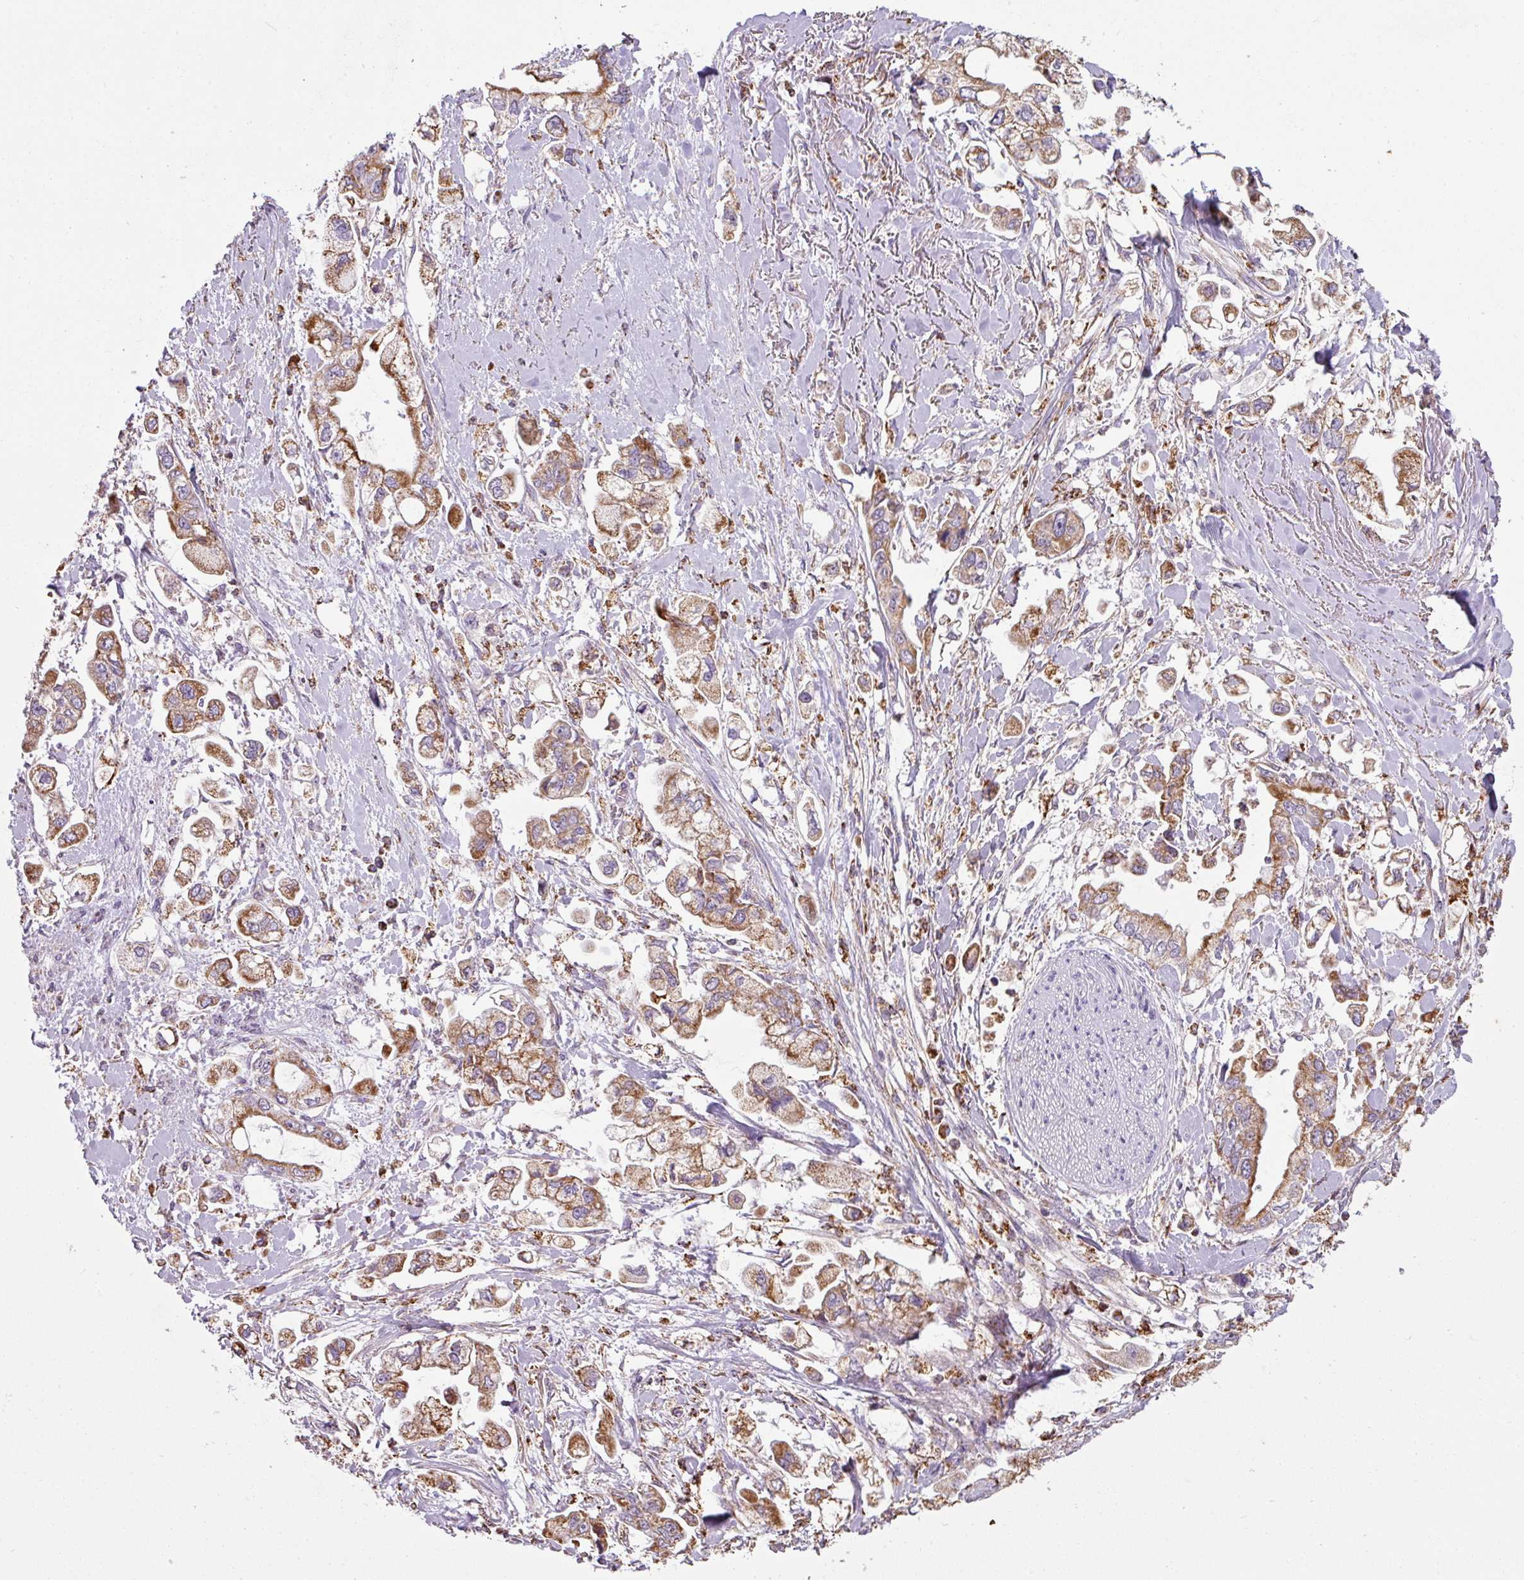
{"staining": {"intensity": "moderate", "quantity": ">75%", "location": "cytoplasmic/membranous"}, "tissue": "stomach cancer", "cell_type": "Tumor cells", "image_type": "cancer", "snomed": [{"axis": "morphology", "description": "Adenocarcinoma, NOS"}, {"axis": "topography", "description": "Stomach"}], "caption": "The immunohistochemical stain labels moderate cytoplasmic/membranous positivity in tumor cells of stomach cancer (adenocarcinoma) tissue.", "gene": "SQOR", "patient": {"sex": "male", "age": 62}}